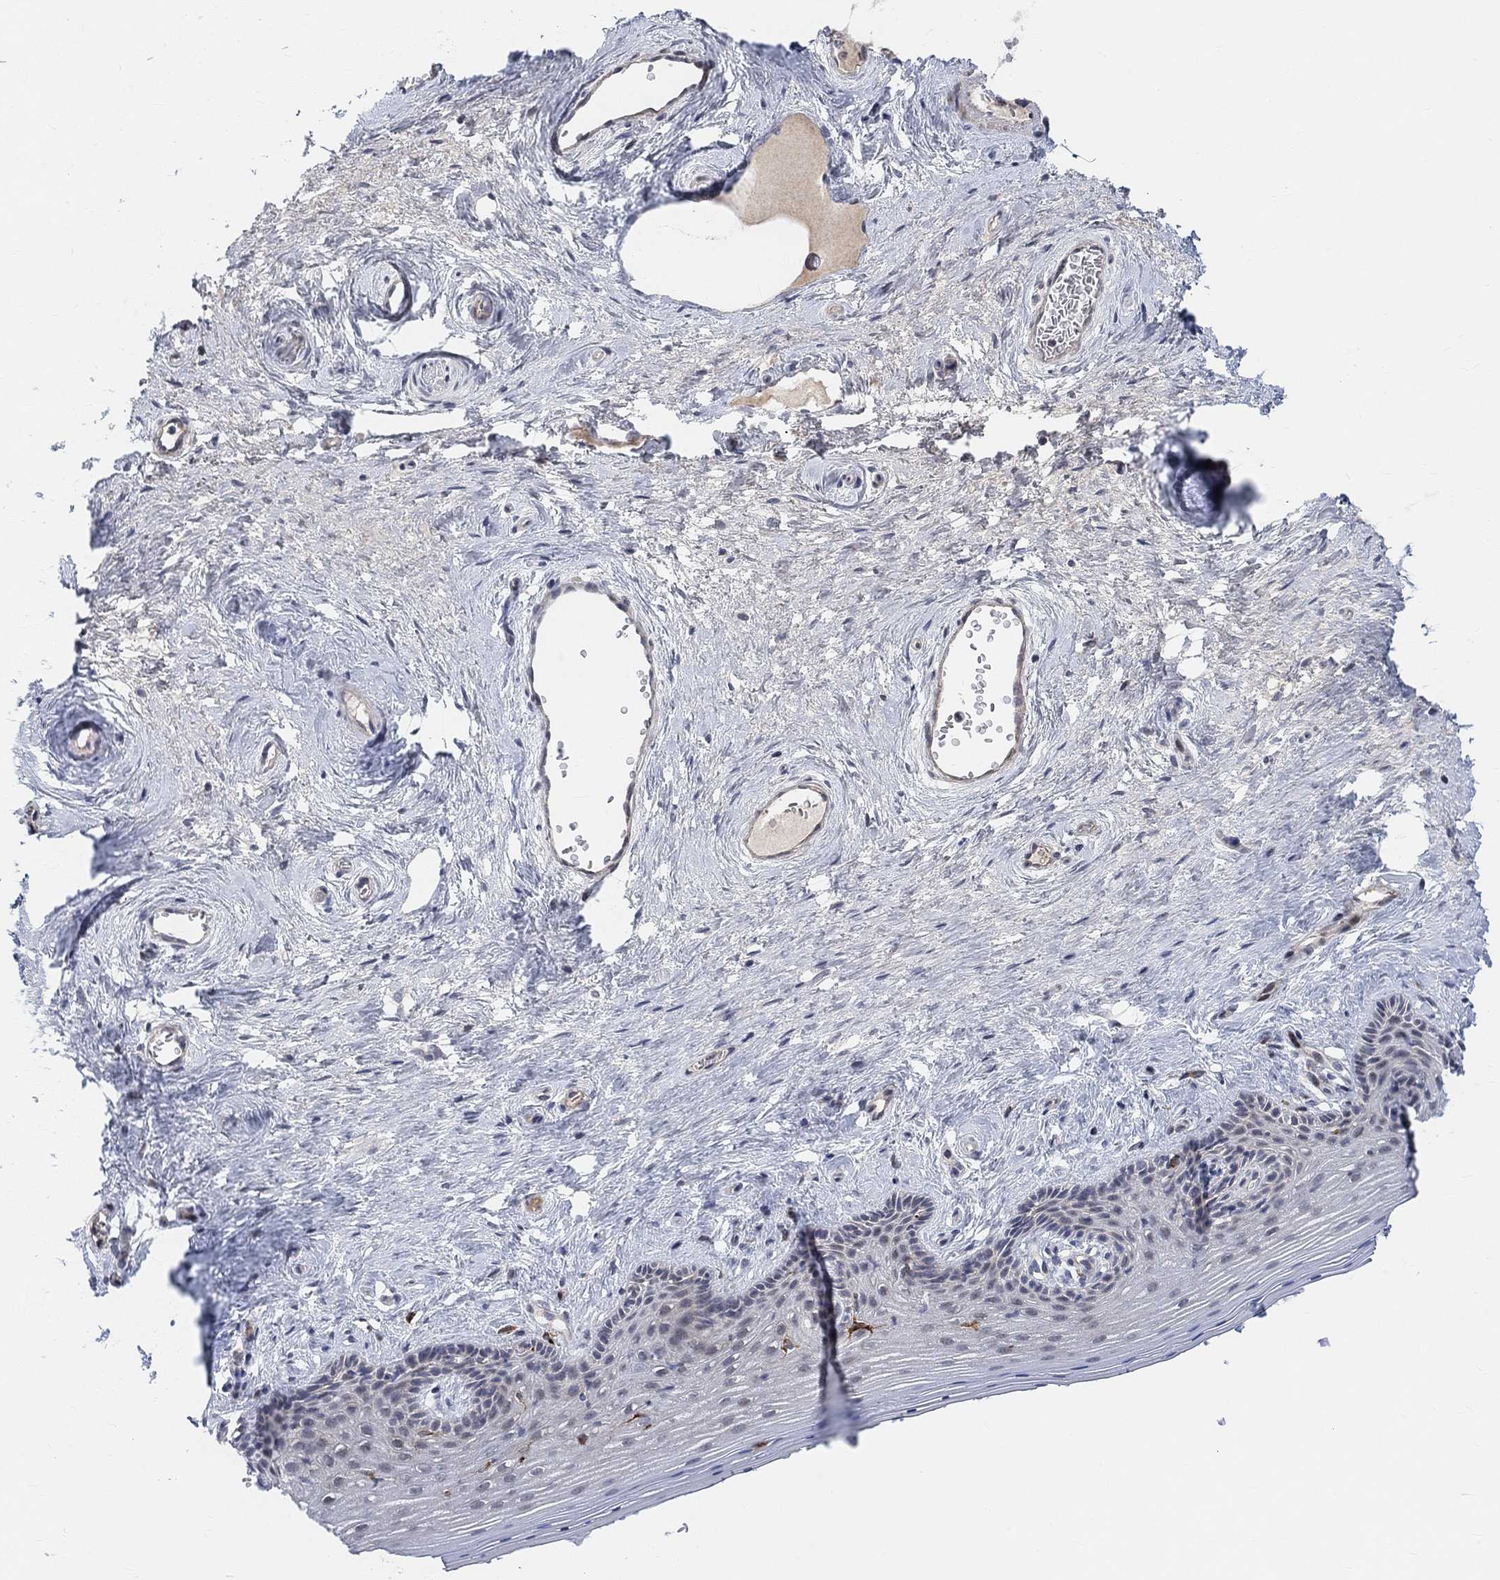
{"staining": {"intensity": "negative", "quantity": "none", "location": "none"}, "tissue": "vagina", "cell_type": "Squamous epithelial cells", "image_type": "normal", "snomed": [{"axis": "morphology", "description": "Normal tissue, NOS"}, {"axis": "topography", "description": "Vagina"}], "caption": "Immunohistochemical staining of unremarkable vagina demonstrates no significant expression in squamous epithelial cells. (Brightfield microscopy of DAB (3,3'-diaminobenzidine) immunohistochemistry at high magnification).", "gene": "HCRTR1", "patient": {"sex": "female", "age": 45}}